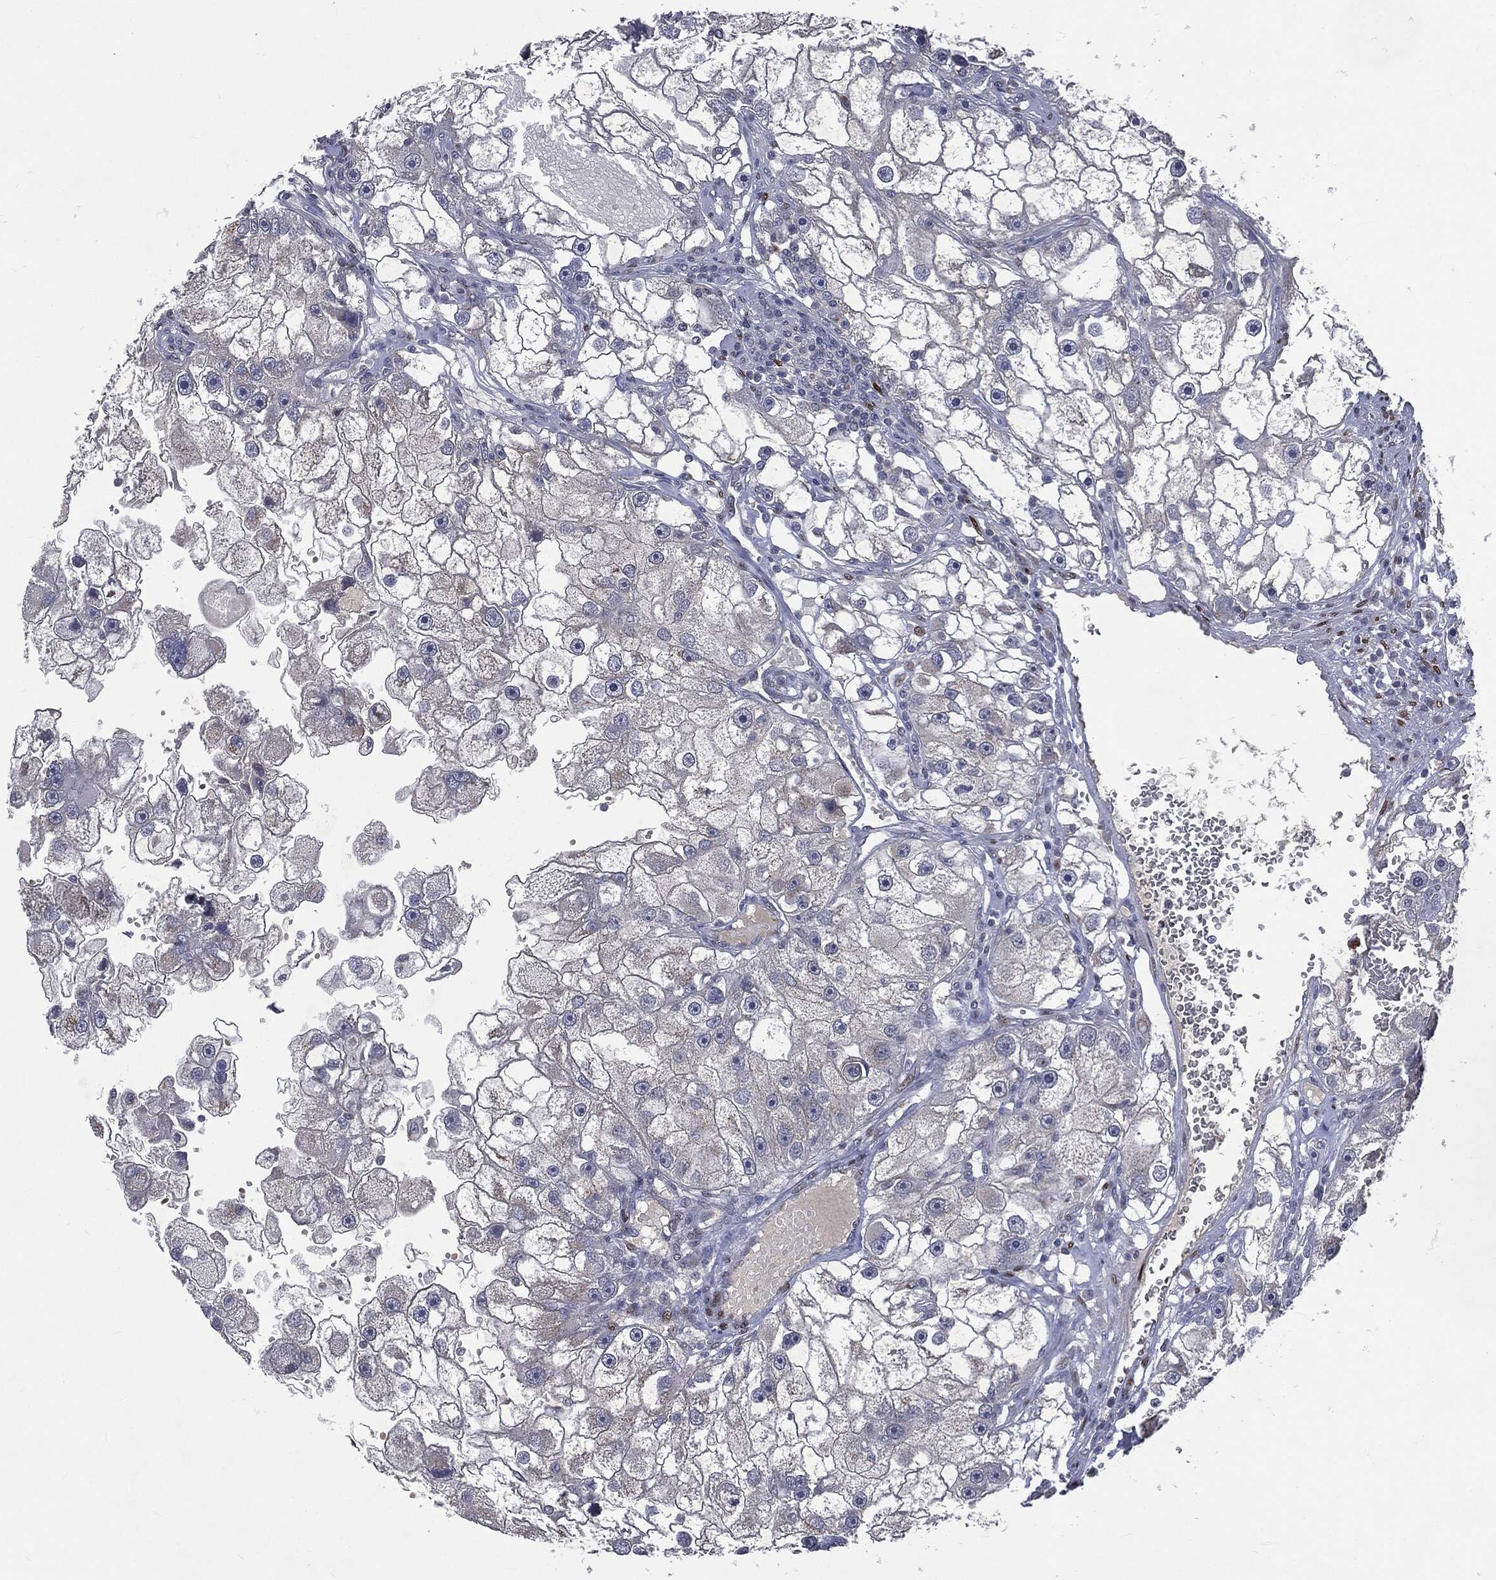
{"staining": {"intensity": "negative", "quantity": "none", "location": "none"}, "tissue": "renal cancer", "cell_type": "Tumor cells", "image_type": "cancer", "snomed": [{"axis": "morphology", "description": "Adenocarcinoma, NOS"}, {"axis": "topography", "description": "Kidney"}], "caption": "The histopathology image shows no significant expression in tumor cells of renal adenocarcinoma.", "gene": "CASD1", "patient": {"sex": "male", "age": 63}}